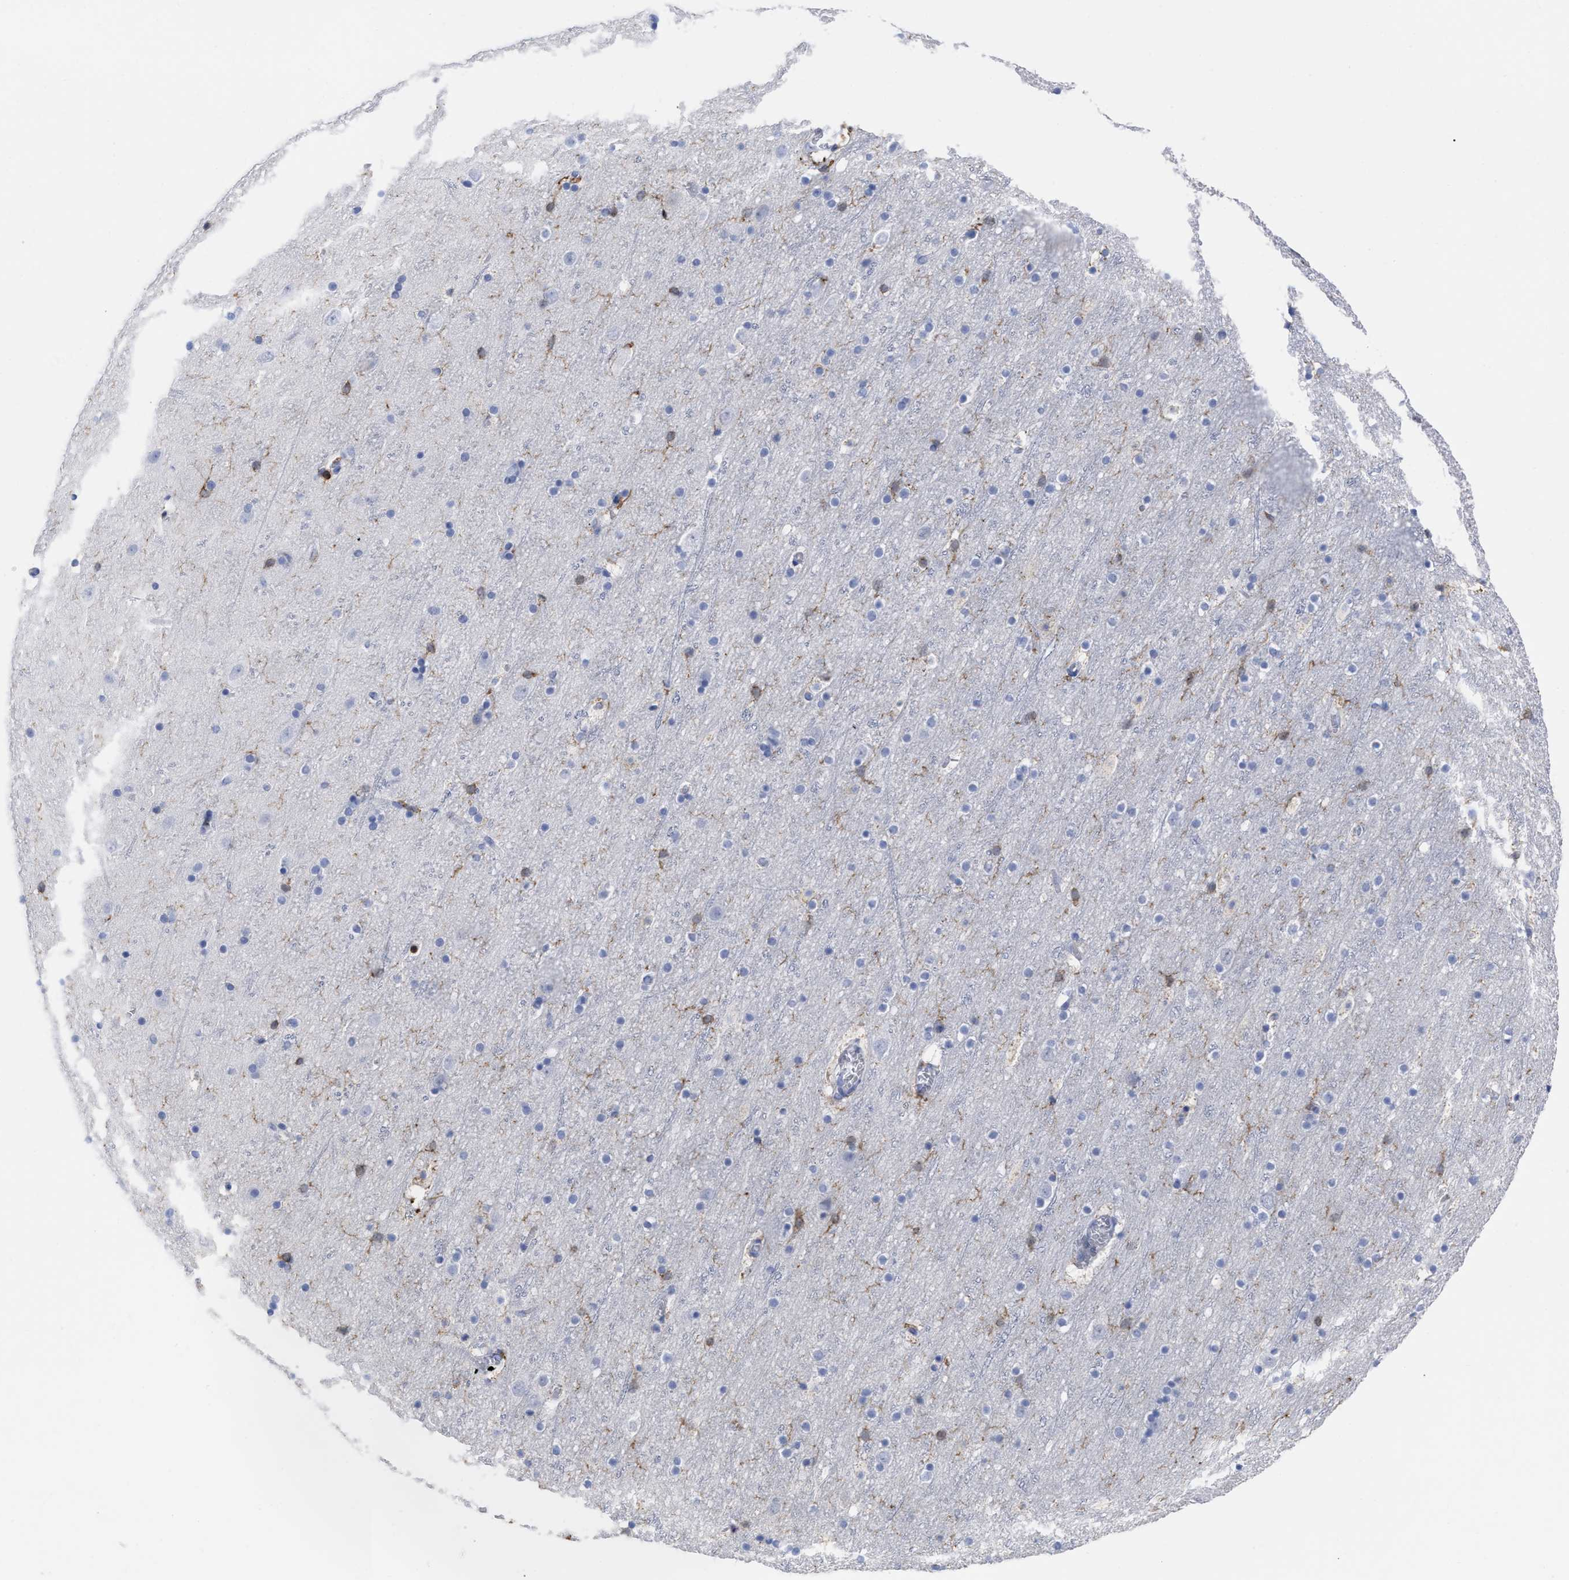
{"staining": {"intensity": "negative", "quantity": "none", "location": "none"}, "tissue": "cerebral cortex", "cell_type": "Endothelial cells", "image_type": "normal", "snomed": [{"axis": "morphology", "description": "Normal tissue, NOS"}, {"axis": "topography", "description": "Cerebral cortex"}], "caption": "This image is of unremarkable cerebral cortex stained with IHC to label a protein in brown with the nuclei are counter-stained blue. There is no expression in endothelial cells.", "gene": "HCLS1", "patient": {"sex": "male", "age": 45}}